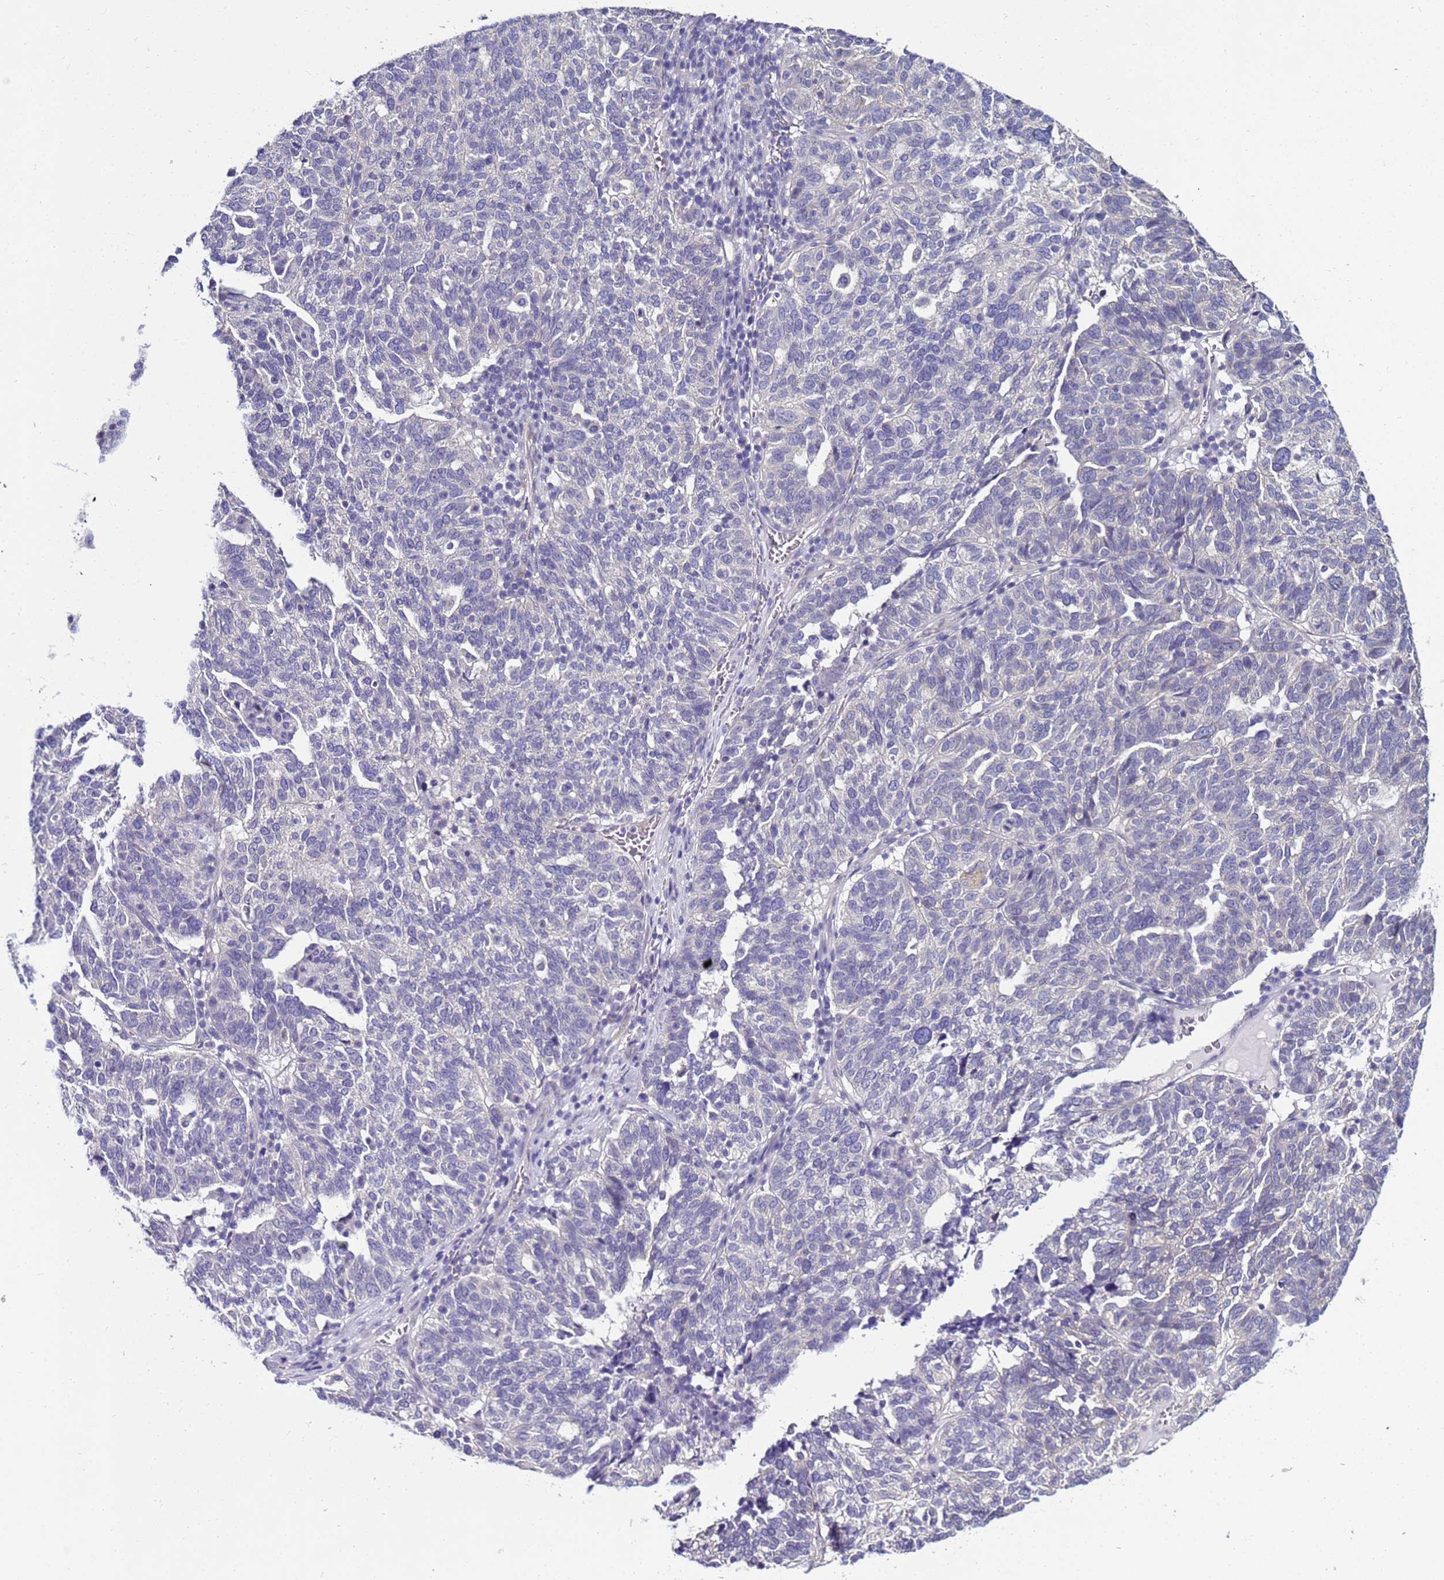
{"staining": {"intensity": "negative", "quantity": "none", "location": "none"}, "tissue": "ovarian cancer", "cell_type": "Tumor cells", "image_type": "cancer", "snomed": [{"axis": "morphology", "description": "Cystadenocarcinoma, serous, NOS"}, {"axis": "topography", "description": "Ovary"}], "caption": "Tumor cells are negative for protein expression in human ovarian cancer.", "gene": "FAM166B", "patient": {"sex": "female", "age": 59}}